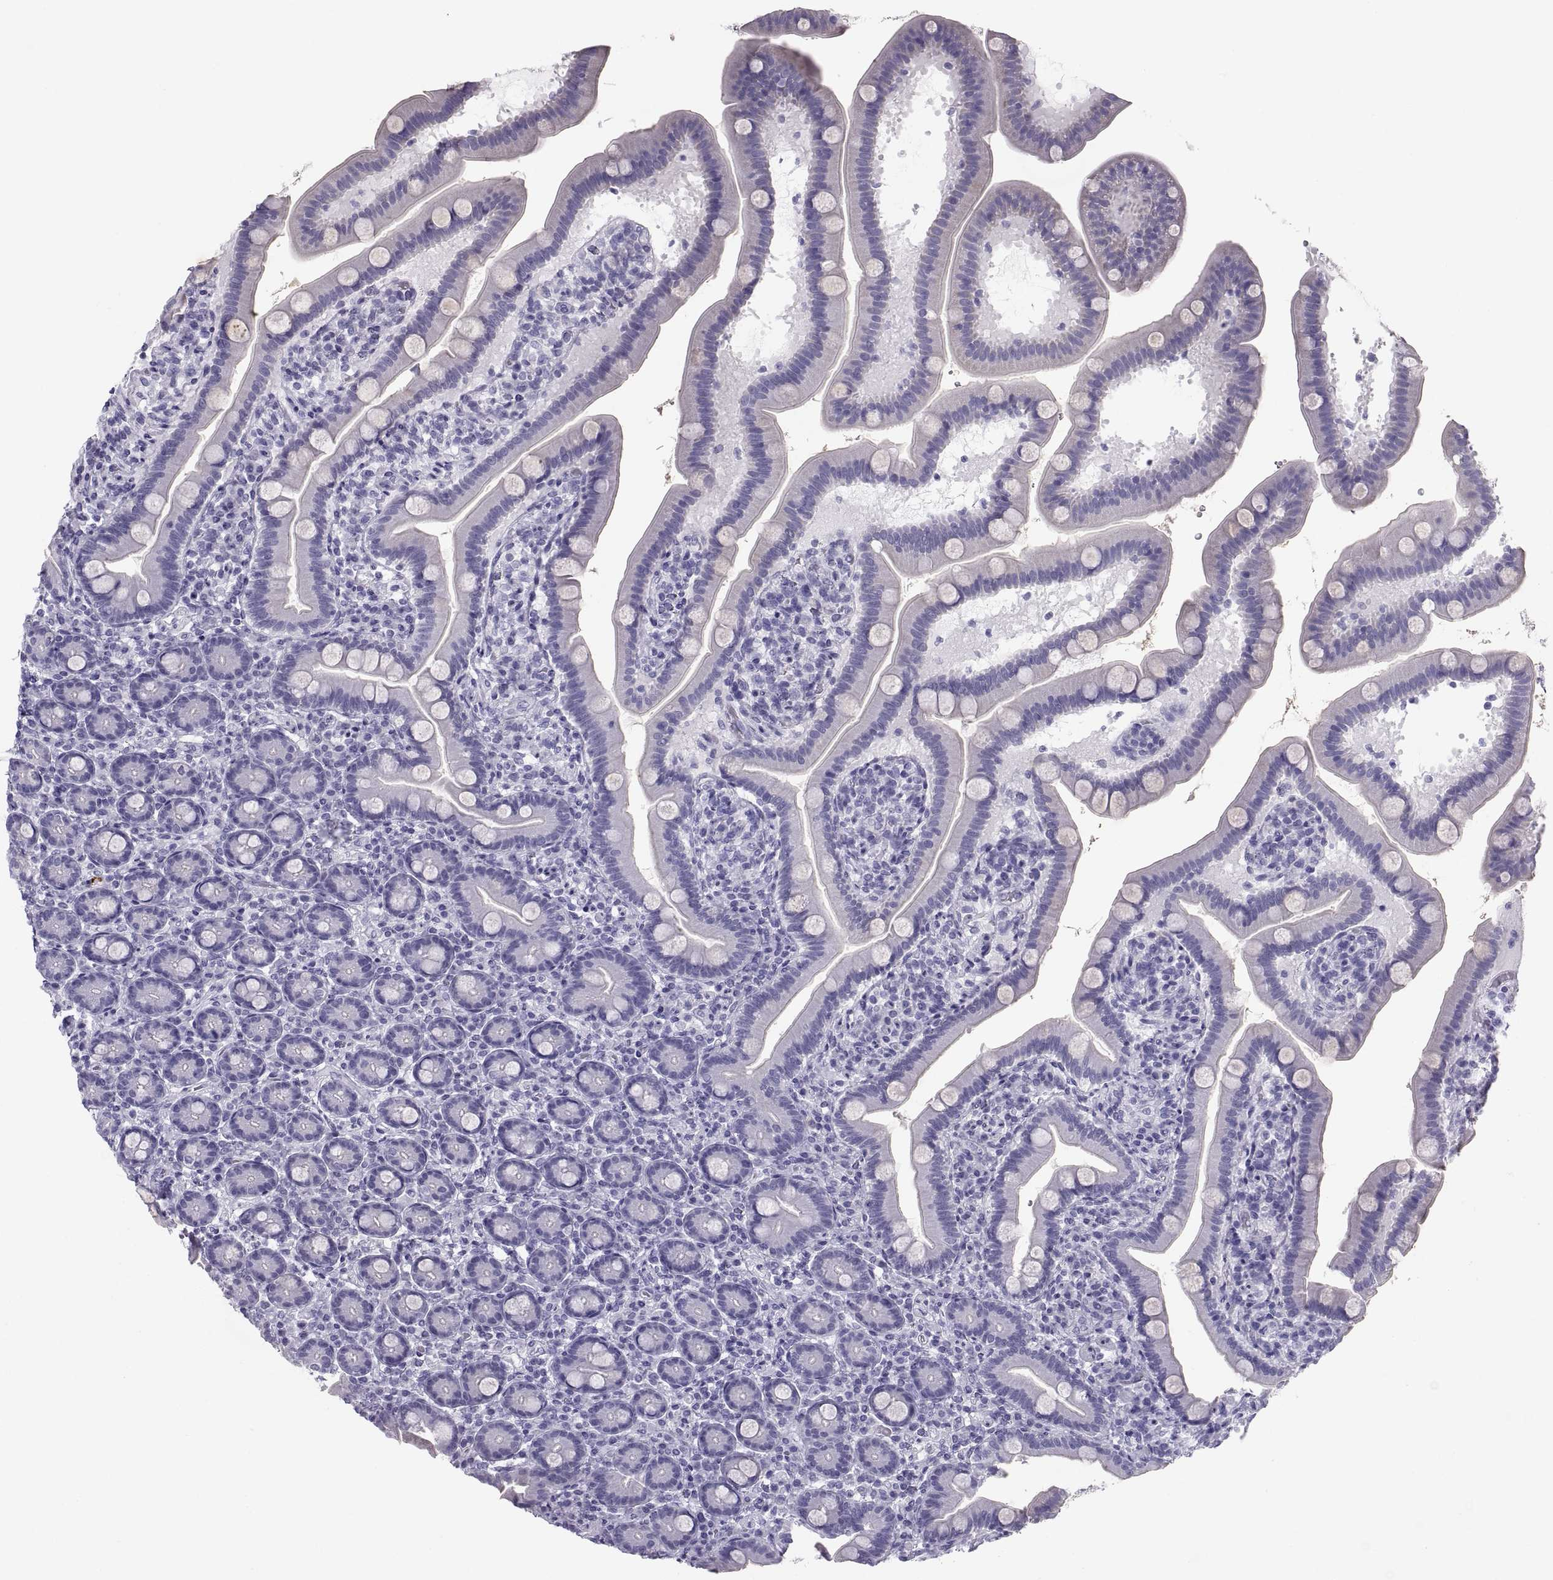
{"staining": {"intensity": "negative", "quantity": "none", "location": "none"}, "tissue": "small intestine", "cell_type": "Glandular cells", "image_type": "normal", "snomed": [{"axis": "morphology", "description": "Normal tissue, NOS"}, {"axis": "topography", "description": "Small intestine"}], "caption": "Immunohistochemical staining of benign small intestine reveals no significant positivity in glandular cells.", "gene": "PAX2", "patient": {"sex": "male", "age": 66}}